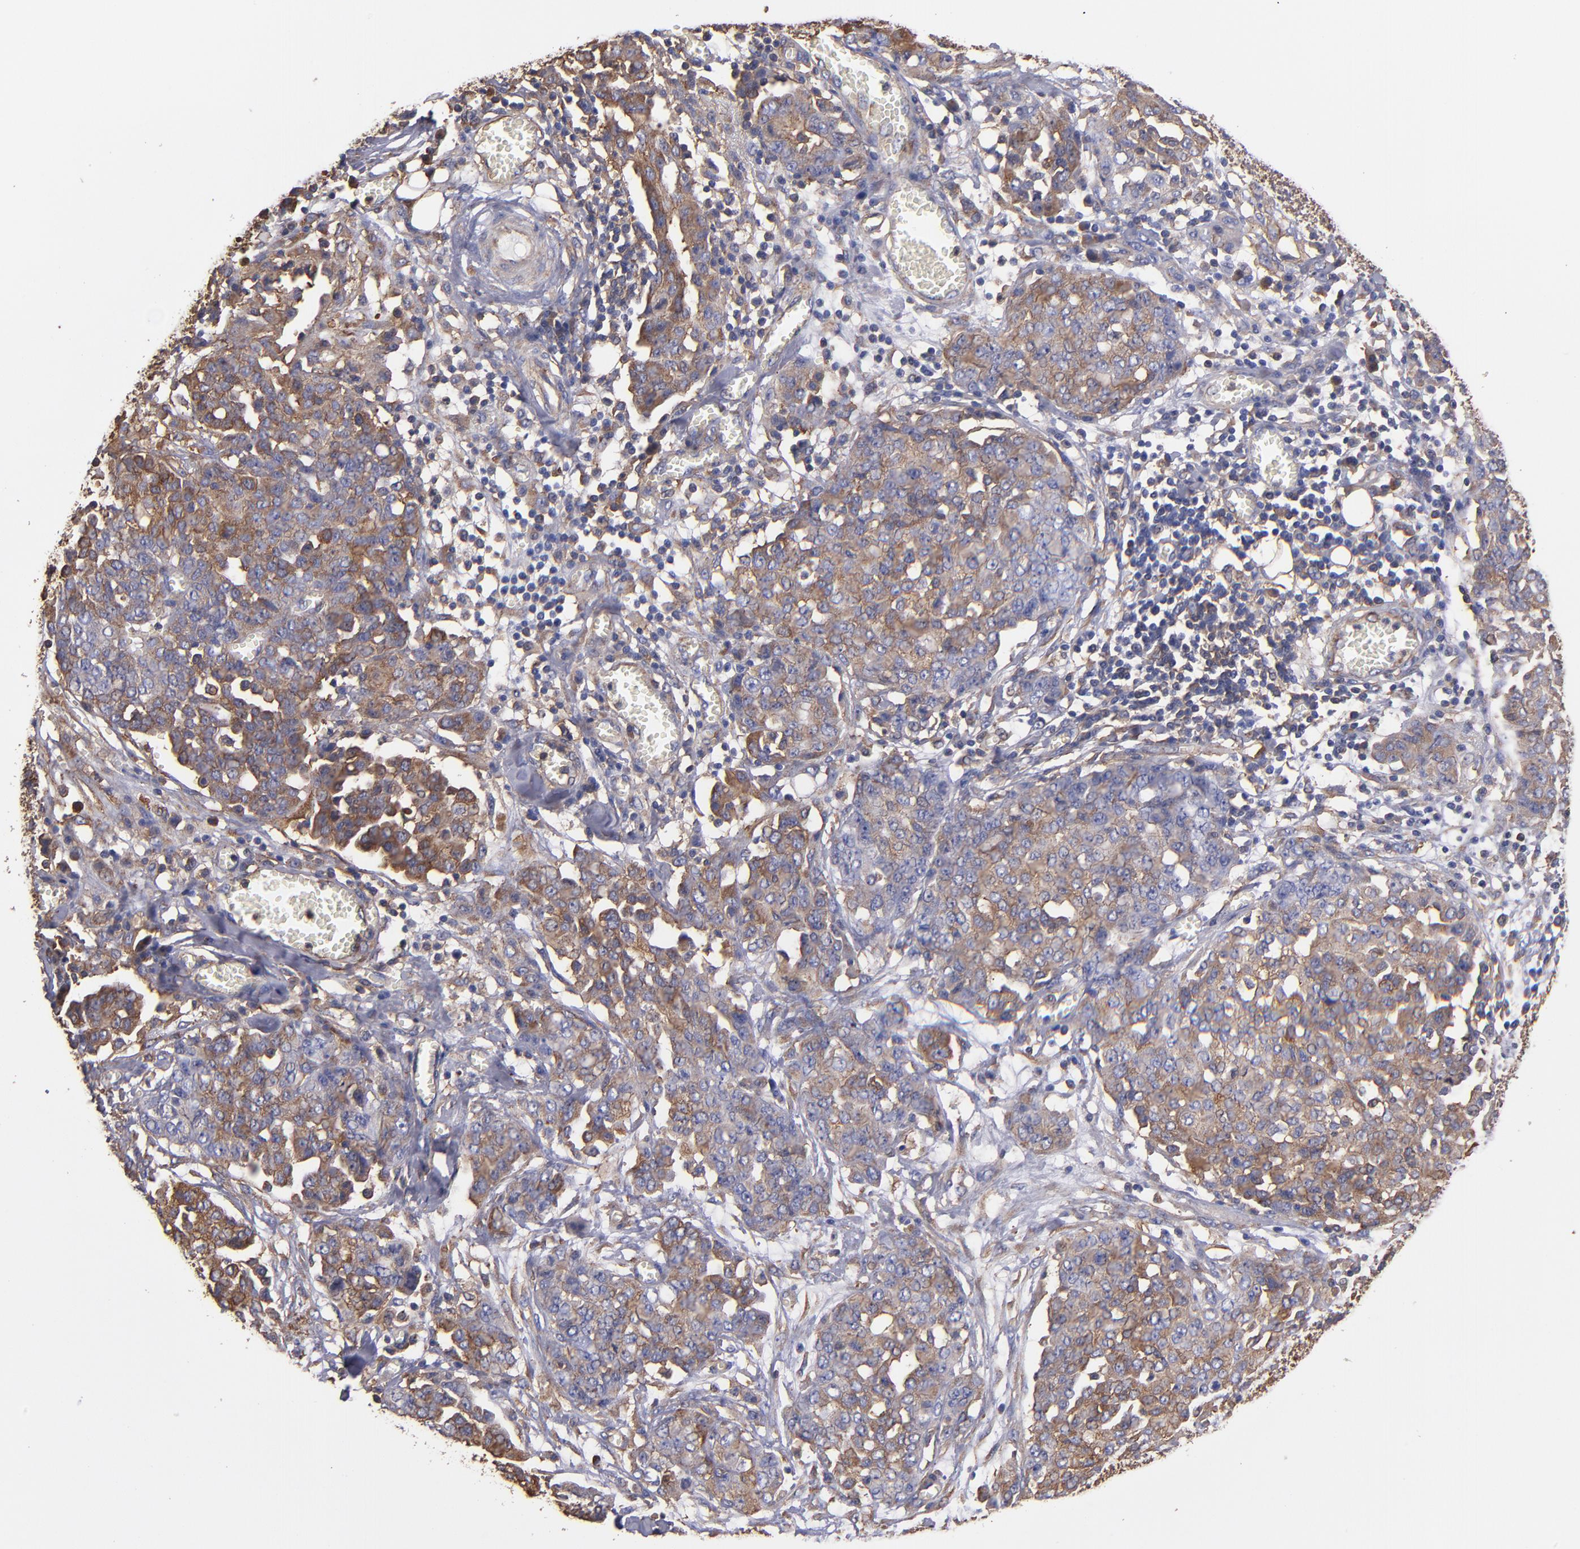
{"staining": {"intensity": "moderate", "quantity": "25%-75%", "location": "cytoplasmic/membranous"}, "tissue": "ovarian cancer", "cell_type": "Tumor cells", "image_type": "cancer", "snomed": [{"axis": "morphology", "description": "Cystadenocarcinoma, serous, NOS"}, {"axis": "topography", "description": "Soft tissue"}, {"axis": "topography", "description": "Ovary"}], "caption": "Immunohistochemical staining of human ovarian cancer (serous cystadenocarcinoma) demonstrates medium levels of moderate cytoplasmic/membranous staining in approximately 25%-75% of tumor cells.", "gene": "MVP", "patient": {"sex": "female", "age": 57}}